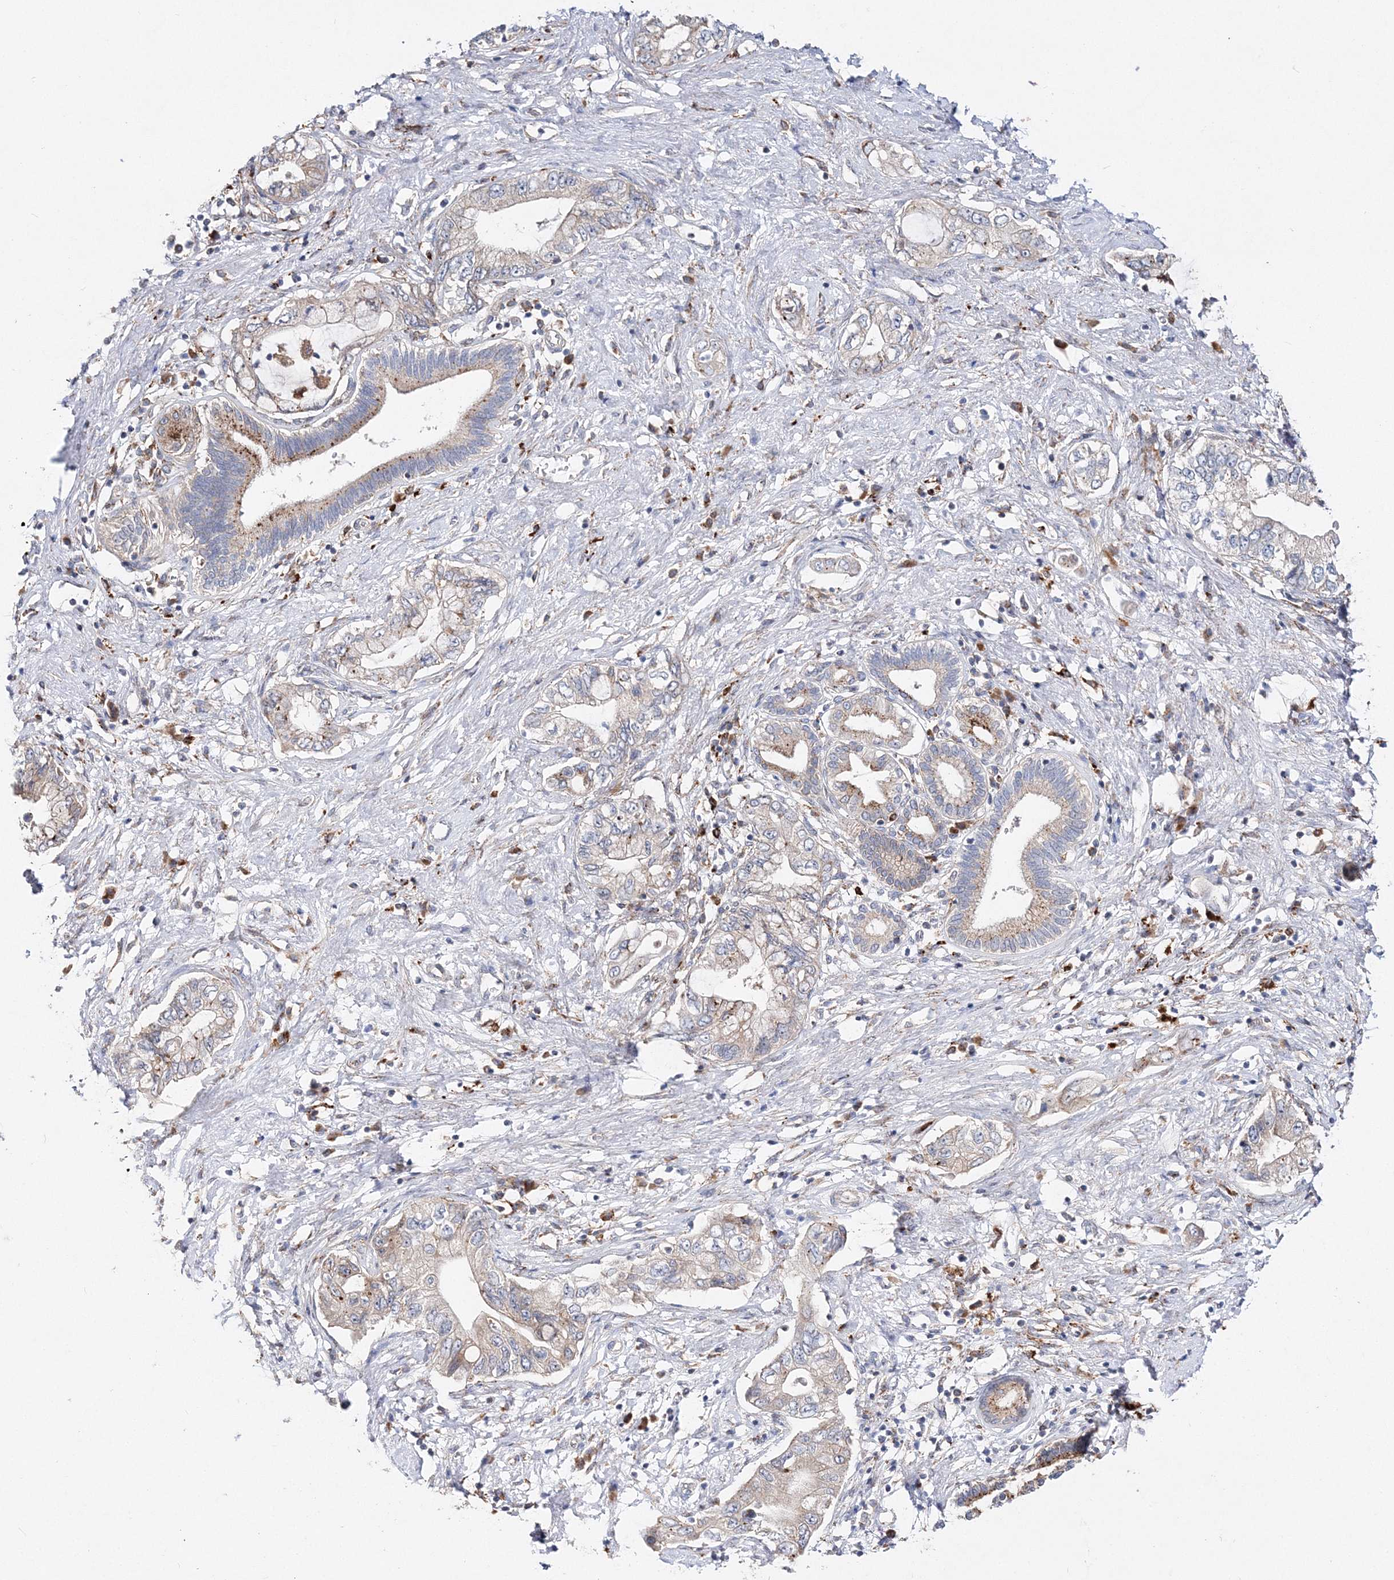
{"staining": {"intensity": "moderate", "quantity": "25%-75%", "location": "cytoplasmic/membranous"}, "tissue": "pancreatic cancer", "cell_type": "Tumor cells", "image_type": "cancer", "snomed": [{"axis": "morphology", "description": "Adenocarcinoma, NOS"}, {"axis": "topography", "description": "Pancreas"}], "caption": "Moderate cytoplasmic/membranous protein staining is identified in about 25%-75% of tumor cells in adenocarcinoma (pancreatic). Nuclei are stained in blue.", "gene": "C3orf38", "patient": {"sex": "female", "age": 73}}